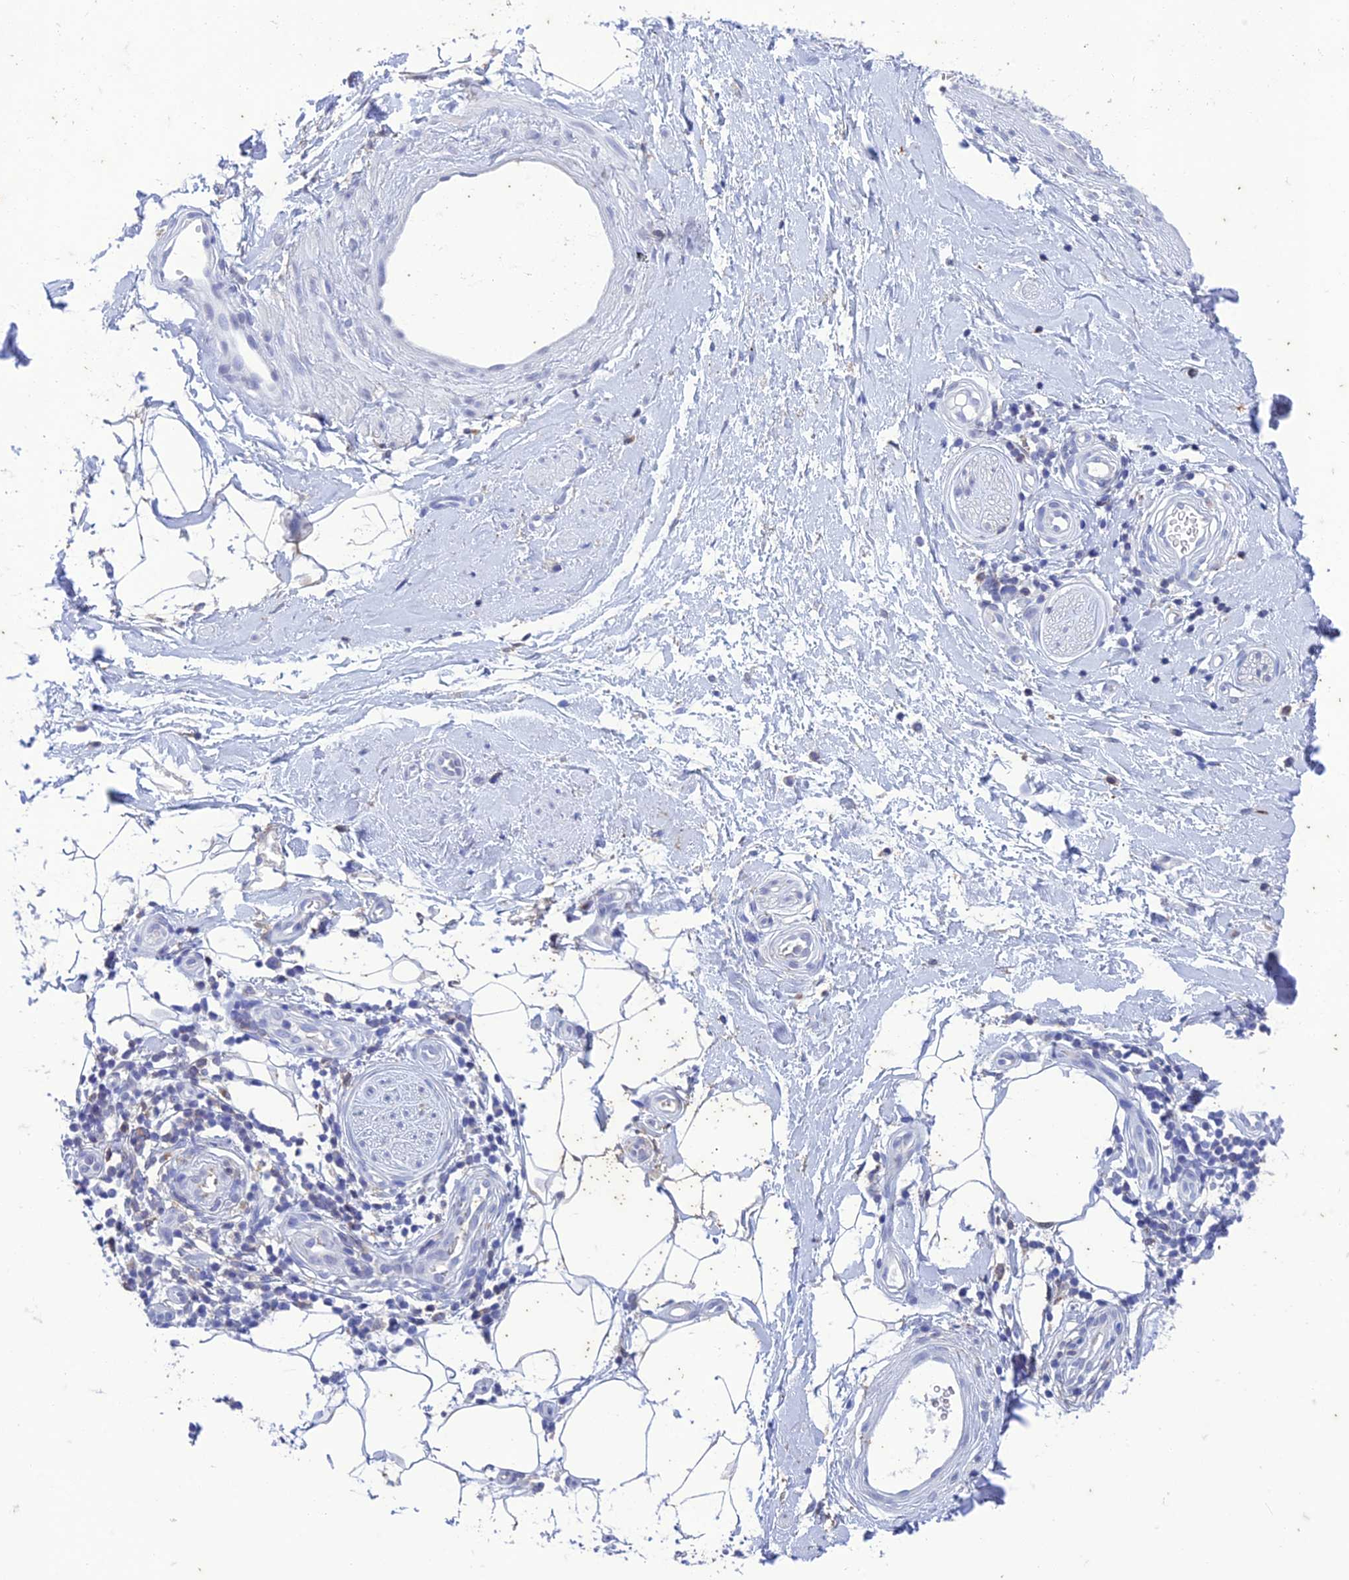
{"staining": {"intensity": "negative", "quantity": "none", "location": "none"}, "tissue": "adipose tissue", "cell_type": "Adipocytes", "image_type": "normal", "snomed": [{"axis": "morphology", "description": "Normal tissue, NOS"}, {"axis": "topography", "description": "Soft tissue"}, {"axis": "topography", "description": "Adipose tissue"}, {"axis": "topography", "description": "Vascular tissue"}, {"axis": "topography", "description": "Peripheral nerve tissue"}], "caption": "IHC image of benign human adipose tissue stained for a protein (brown), which displays no expression in adipocytes.", "gene": "FGF7", "patient": {"sex": "male", "age": 74}}